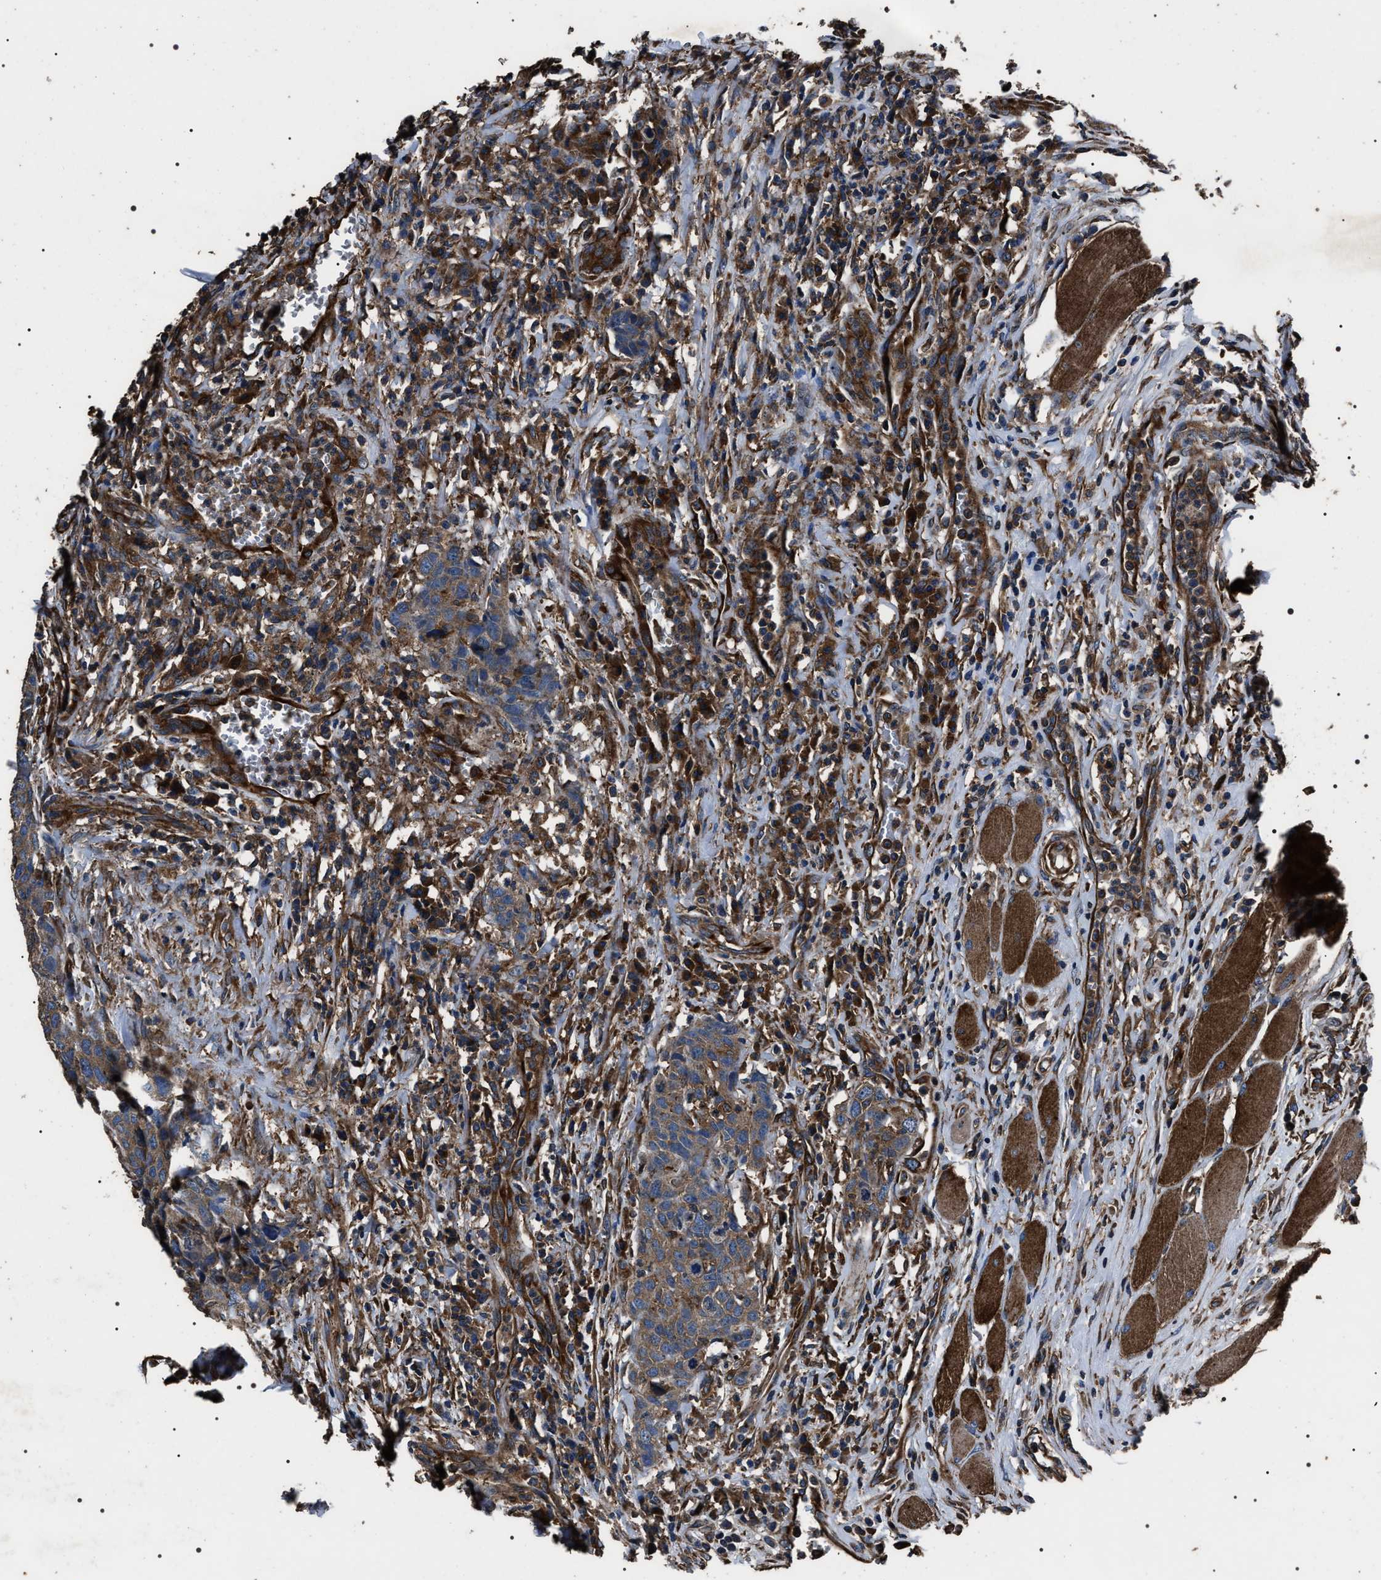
{"staining": {"intensity": "moderate", "quantity": ">75%", "location": "cytoplasmic/membranous"}, "tissue": "head and neck cancer", "cell_type": "Tumor cells", "image_type": "cancer", "snomed": [{"axis": "morphology", "description": "Squamous cell carcinoma, NOS"}, {"axis": "topography", "description": "Head-Neck"}], "caption": "Moderate cytoplasmic/membranous staining is identified in about >75% of tumor cells in head and neck cancer (squamous cell carcinoma).", "gene": "HSCB", "patient": {"sex": "male", "age": 66}}